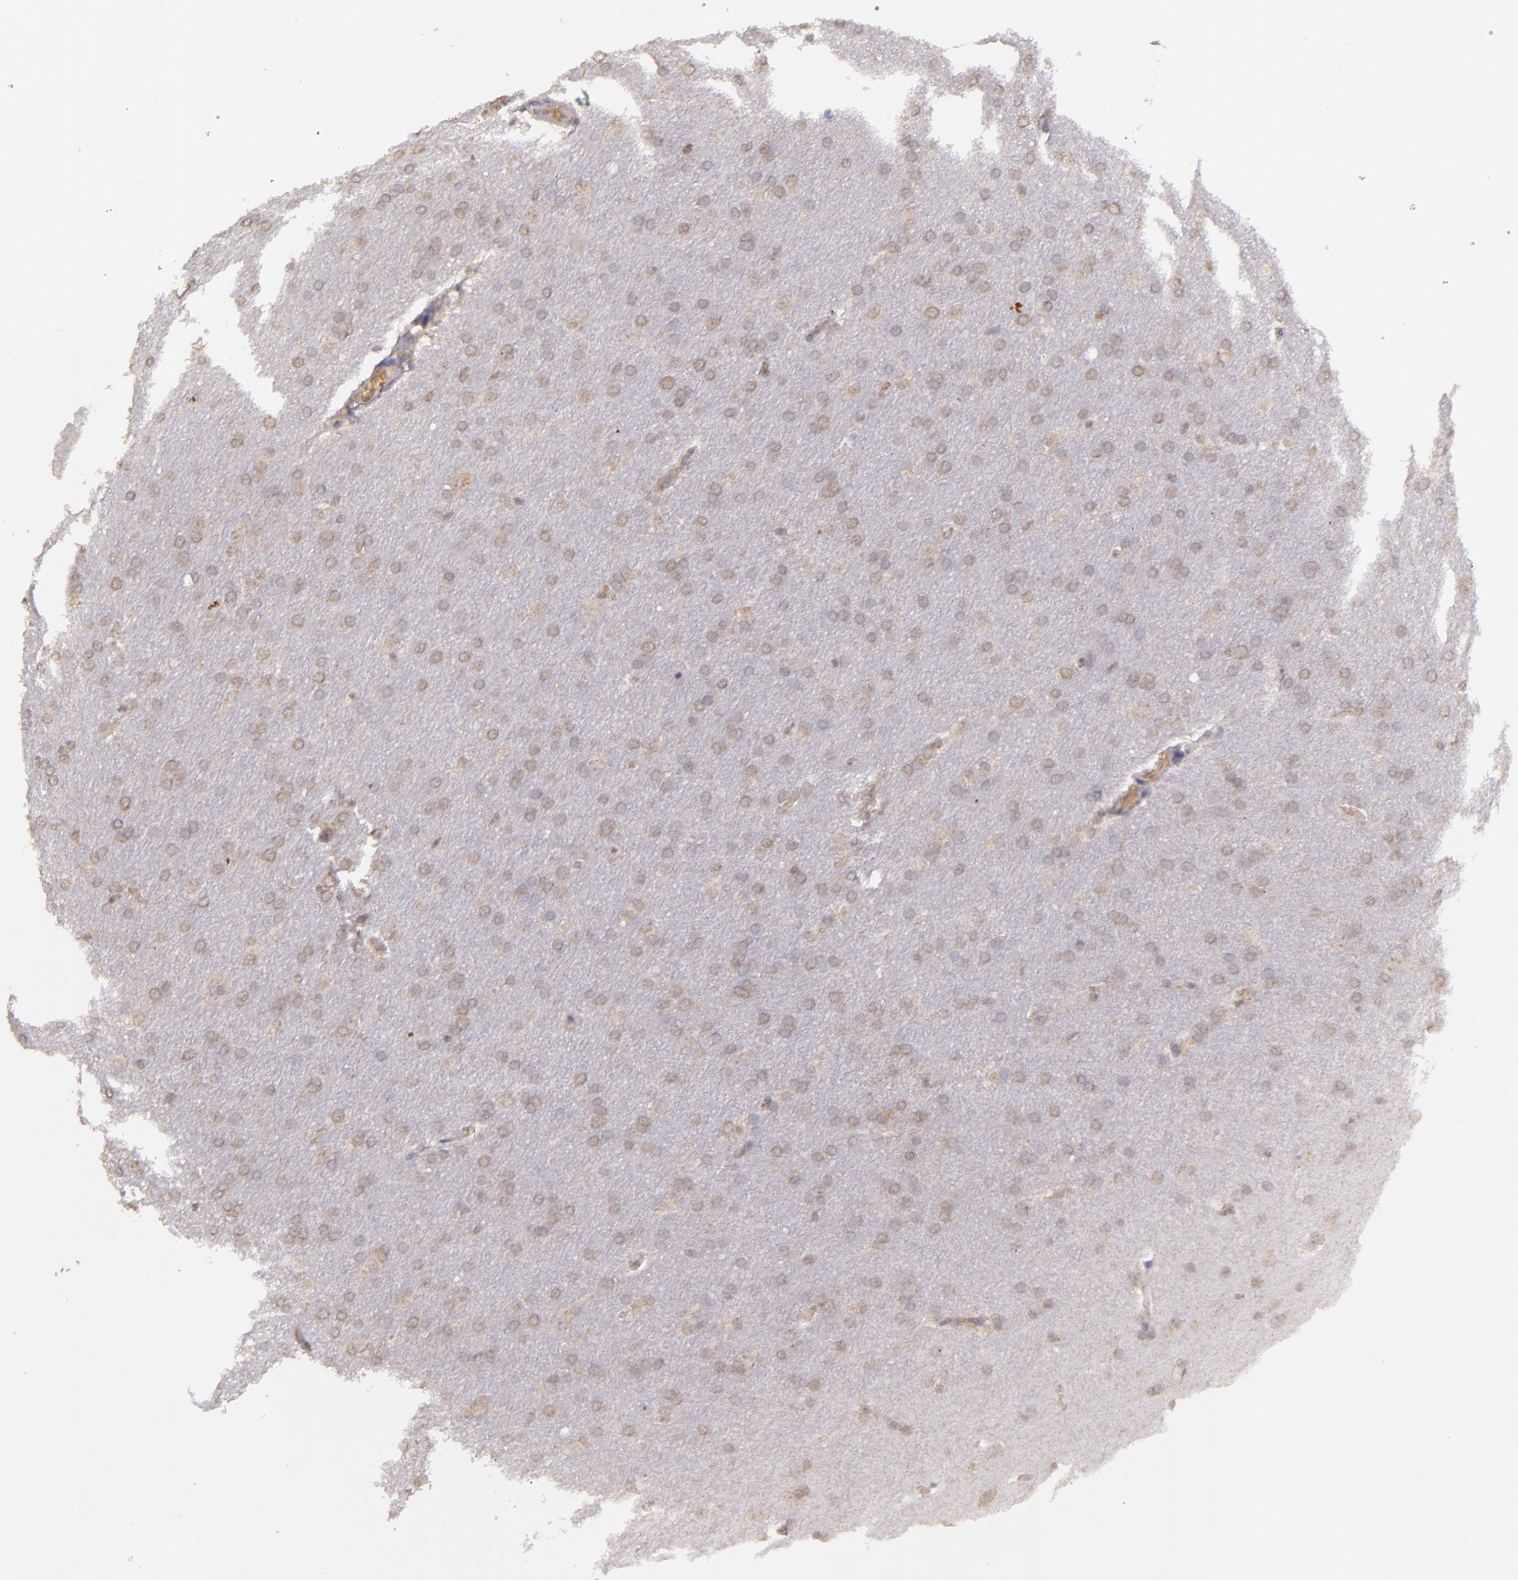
{"staining": {"intensity": "weak", "quantity": "25%-75%", "location": "cytoplasmic/membranous"}, "tissue": "glioma", "cell_type": "Tumor cells", "image_type": "cancer", "snomed": [{"axis": "morphology", "description": "Glioma, malignant, Low grade"}, {"axis": "topography", "description": "Brain"}], "caption": "Tumor cells demonstrate weak cytoplasmic/membranous positivity in approximately 25%-75% of cells in malignant low-grade glioma.", "gene": "SERPINC1", "patient": {"sex": "female", "age": 32}}